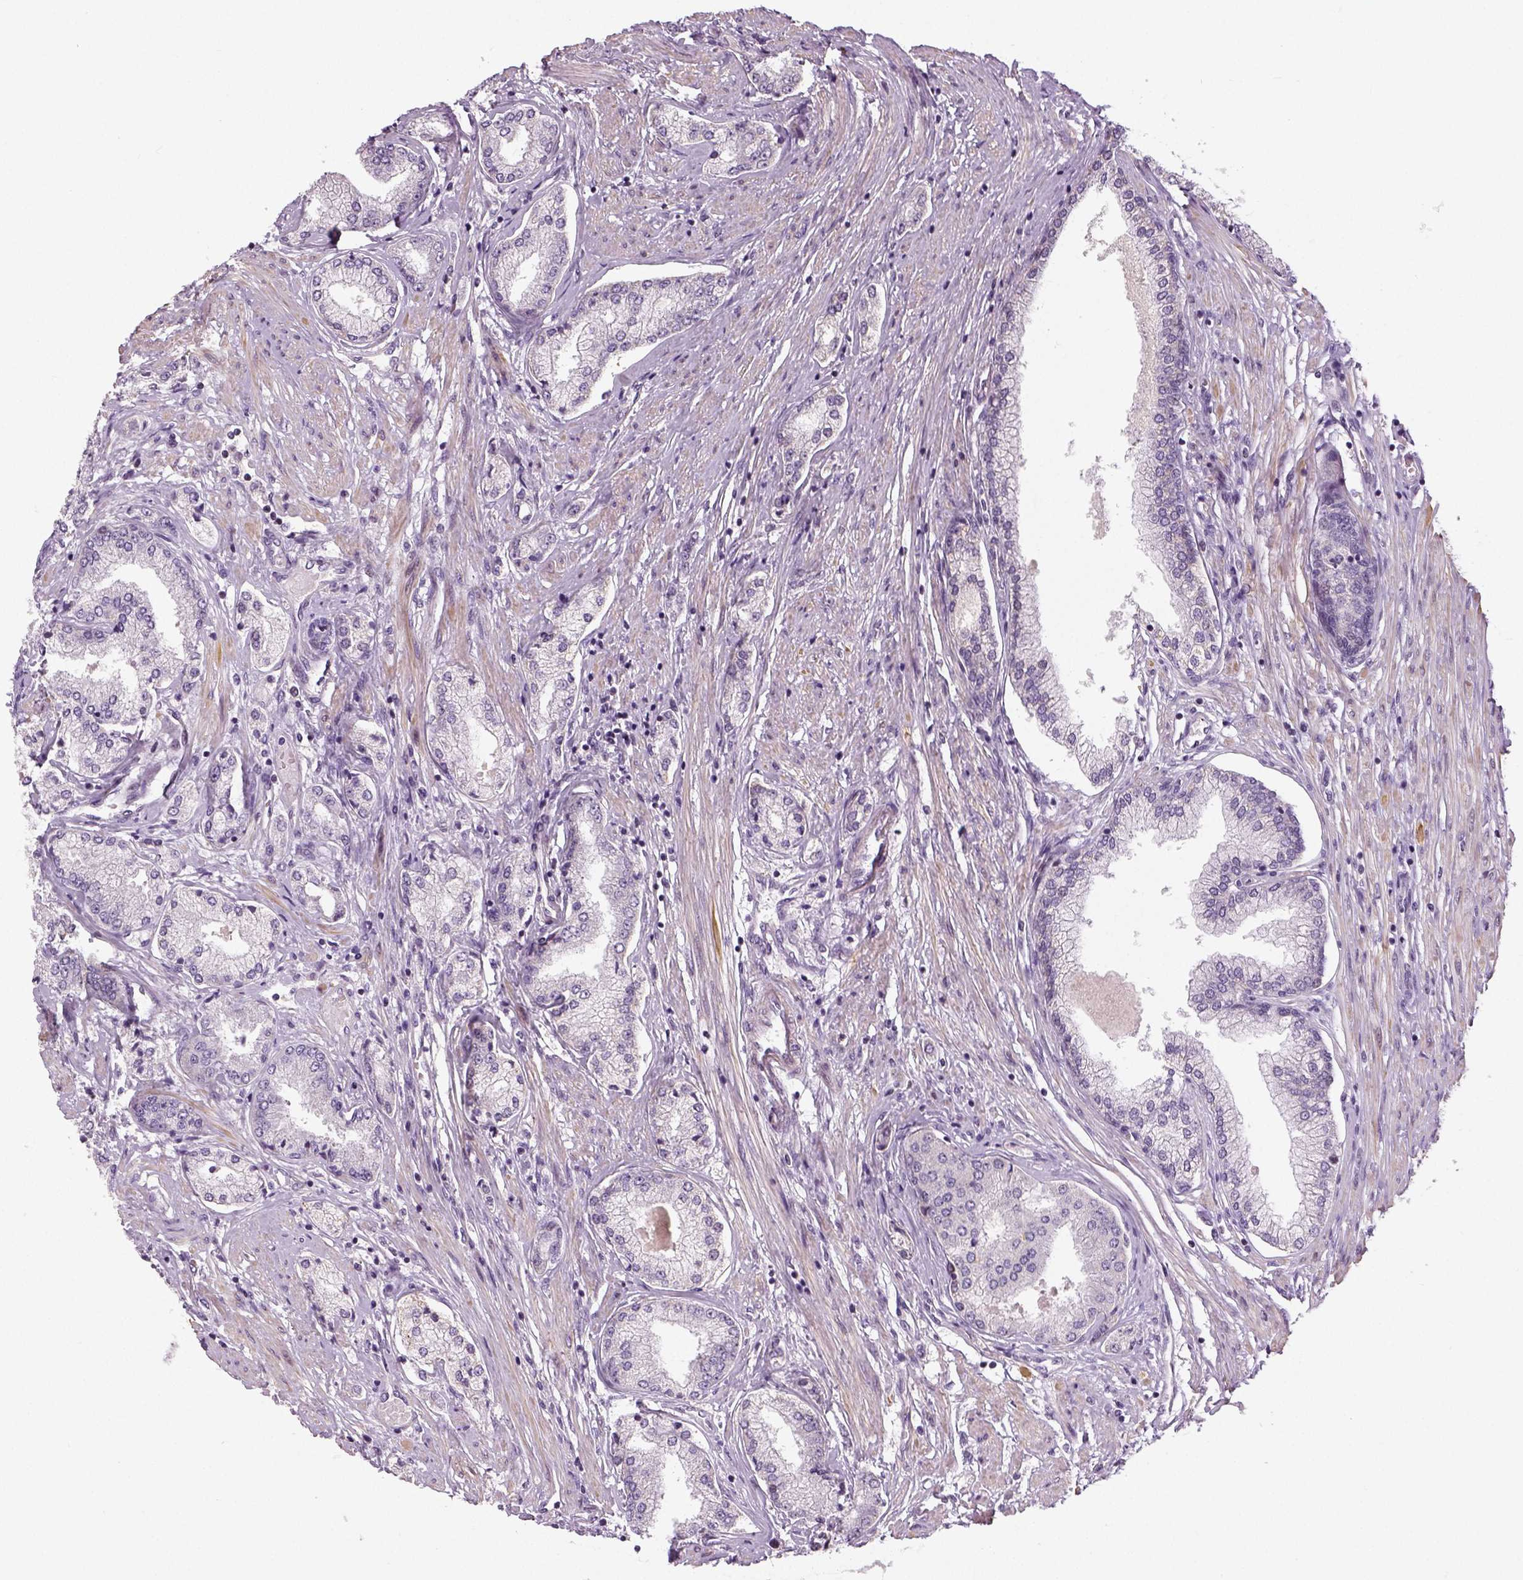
{"staining": {"intensity": "negative", "quantity": "none", "location": "none"}, "tissue": "prostate cancer", "cell_type": "Tumor cells", "image_type": "cancer", "snomed": [{"axis": "morphology", "description": "Adenocarcinoma, NOS"}, {"axis": "topography", "description": "Prostate"}], "caption": "The IHC photomicrograph has no significant staining in tumor cells of prostate cancer (adenocarcinoma) tissue. The staining was performed using DAB (3,3'-diaminobenzidine) to visualize the protein expression in brown, while the nuclei were stained in blue with hematoxylin (Magnification: 20x).", "gene": "NECAB1", "patient": {"sex": "male", "age": 63}}